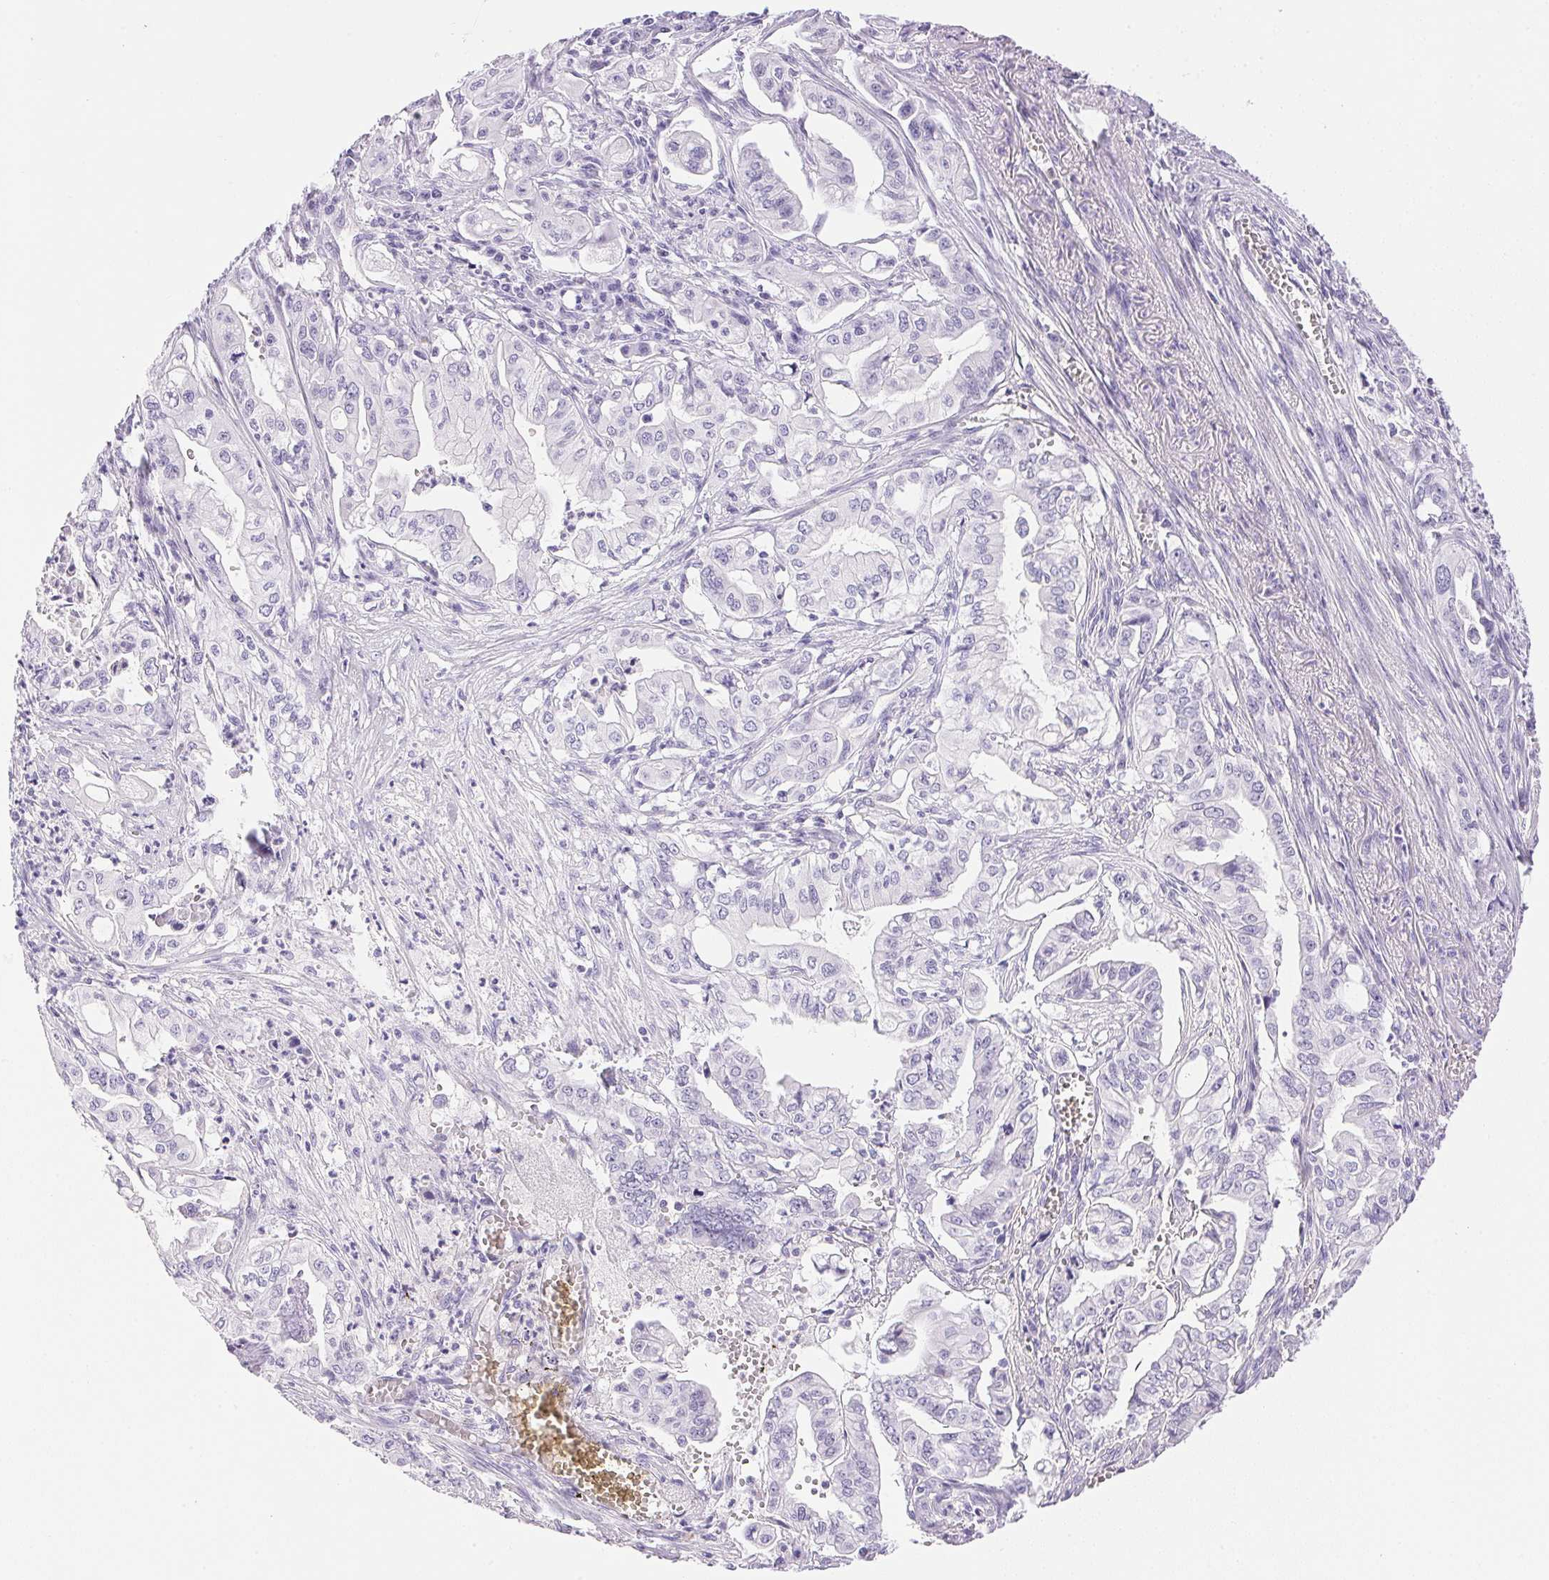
{"staining": {"intensity": "negative", "quantity": "none", "location": "none"}, "tissue": "pancreatic cancer", "cell_type": "Tumor cells", "image_type": "cancer", "snomed": [{"axis": "morphology", "description": "Adenocarcinoma, NOS"}, {"axis": "topography", "description": "Pancreas"}], "caption": "There is no significant staining in tumor cells of pancreatic cancer (adenocarcinoma).", "gene": "ATP6V0A4", "patient": {"sex": "male", "age": 68}}